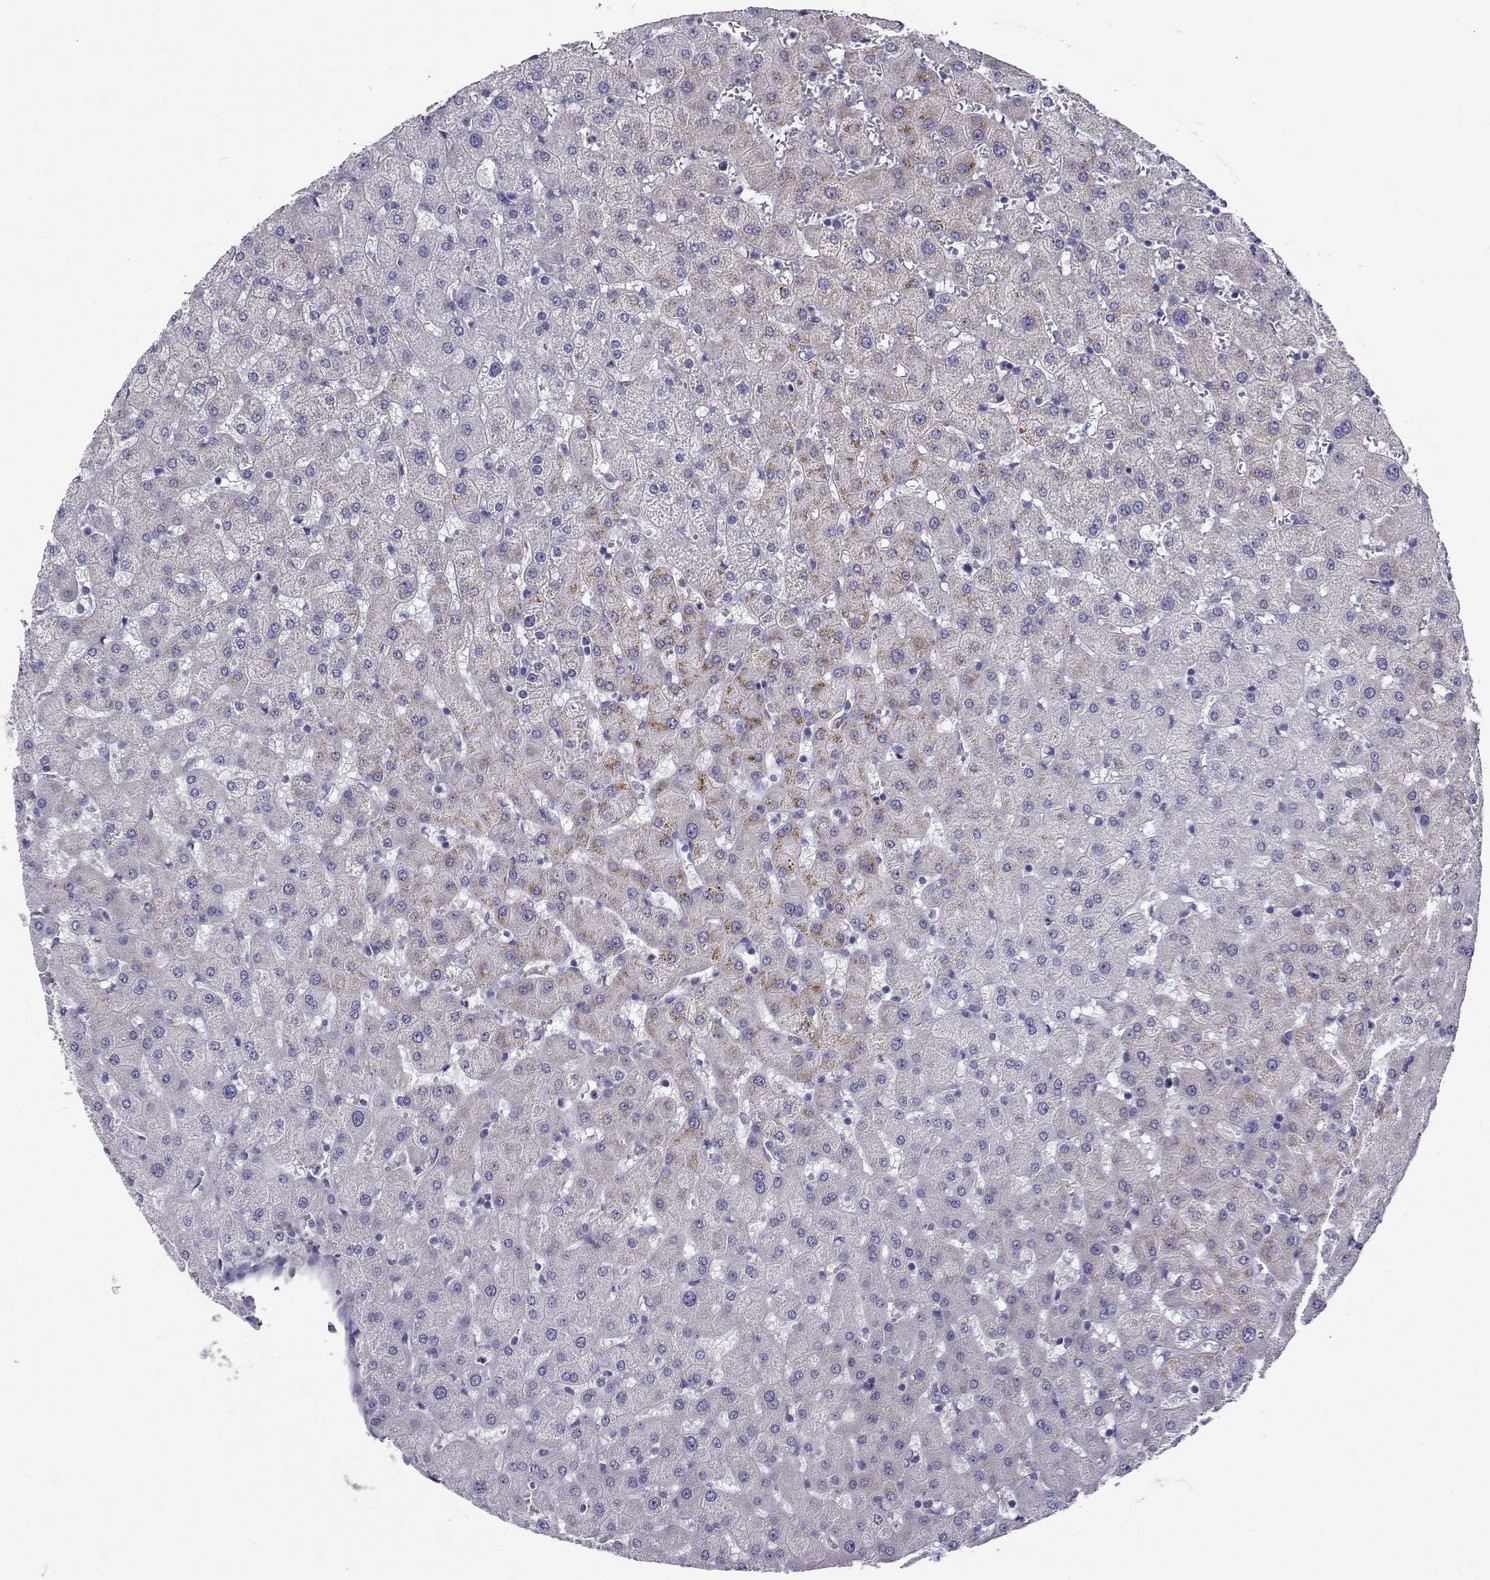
{"staining": {"intensity": "negative", "quantity": "none", "location": "none"}, "tissue": "liver", "cell_type": "Cholangiocytes", "image_type": "normal", "snomed": [{"axis": "morphology", "description": "Normal tissue, NOS"}, {"axis": "topography", "description": "Liver"}], "caption": "There is no significant staining in cholangiocytes of liver. The staining was performed using DAB (3,3'-diaminobenzidine) to visualize the protein expression in brown, while the nuclei were stained in blue with hematoxylin (Magnification: 20x).", "gene": "LHFPL7", "patient": {"sex": "female", "age": 63}}